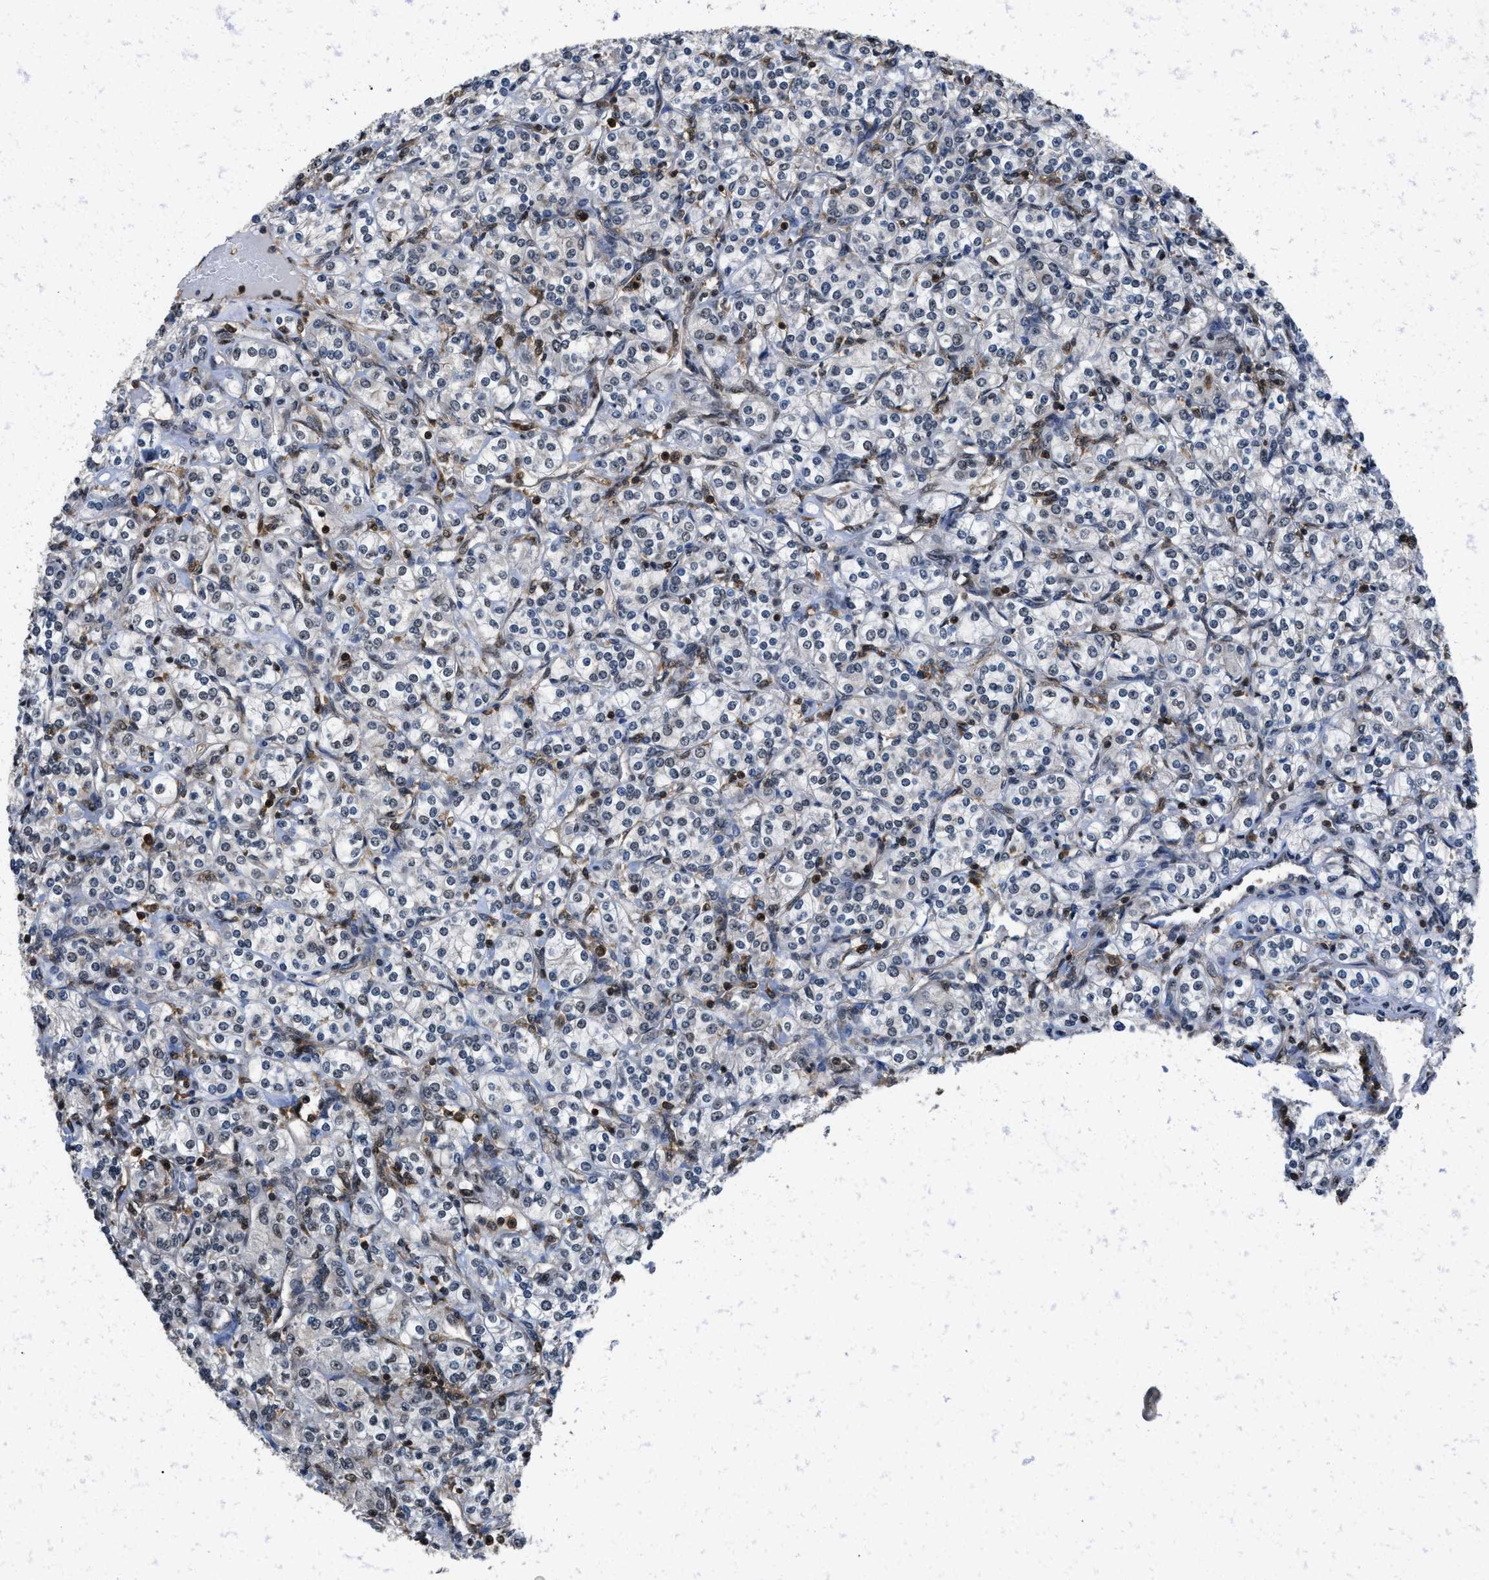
{"staining": {"intensity": "negative", "quantity": "none", "location": "none"}, "tissue": "renal cancer", "cell_type": "Tumor cells", "image_type": "cancer", "snomed": [{"axis": "morphology", "description": "Adenocarcinoma, NOS"}, {"axis": "topography", "description": "Kidney"}], "caption": "Micrograph shows no significant protein expression in tumor cells of renal cancer. The staining was performed using DAB (3,3'-diaminobenzidine) to visualize the protein expression in brown, while the nuclei were stained in blue with hematoxylin (Magnification: 20x).", "gene": "ATF7IP", "patient": {"sex": "male", "age": 77}}